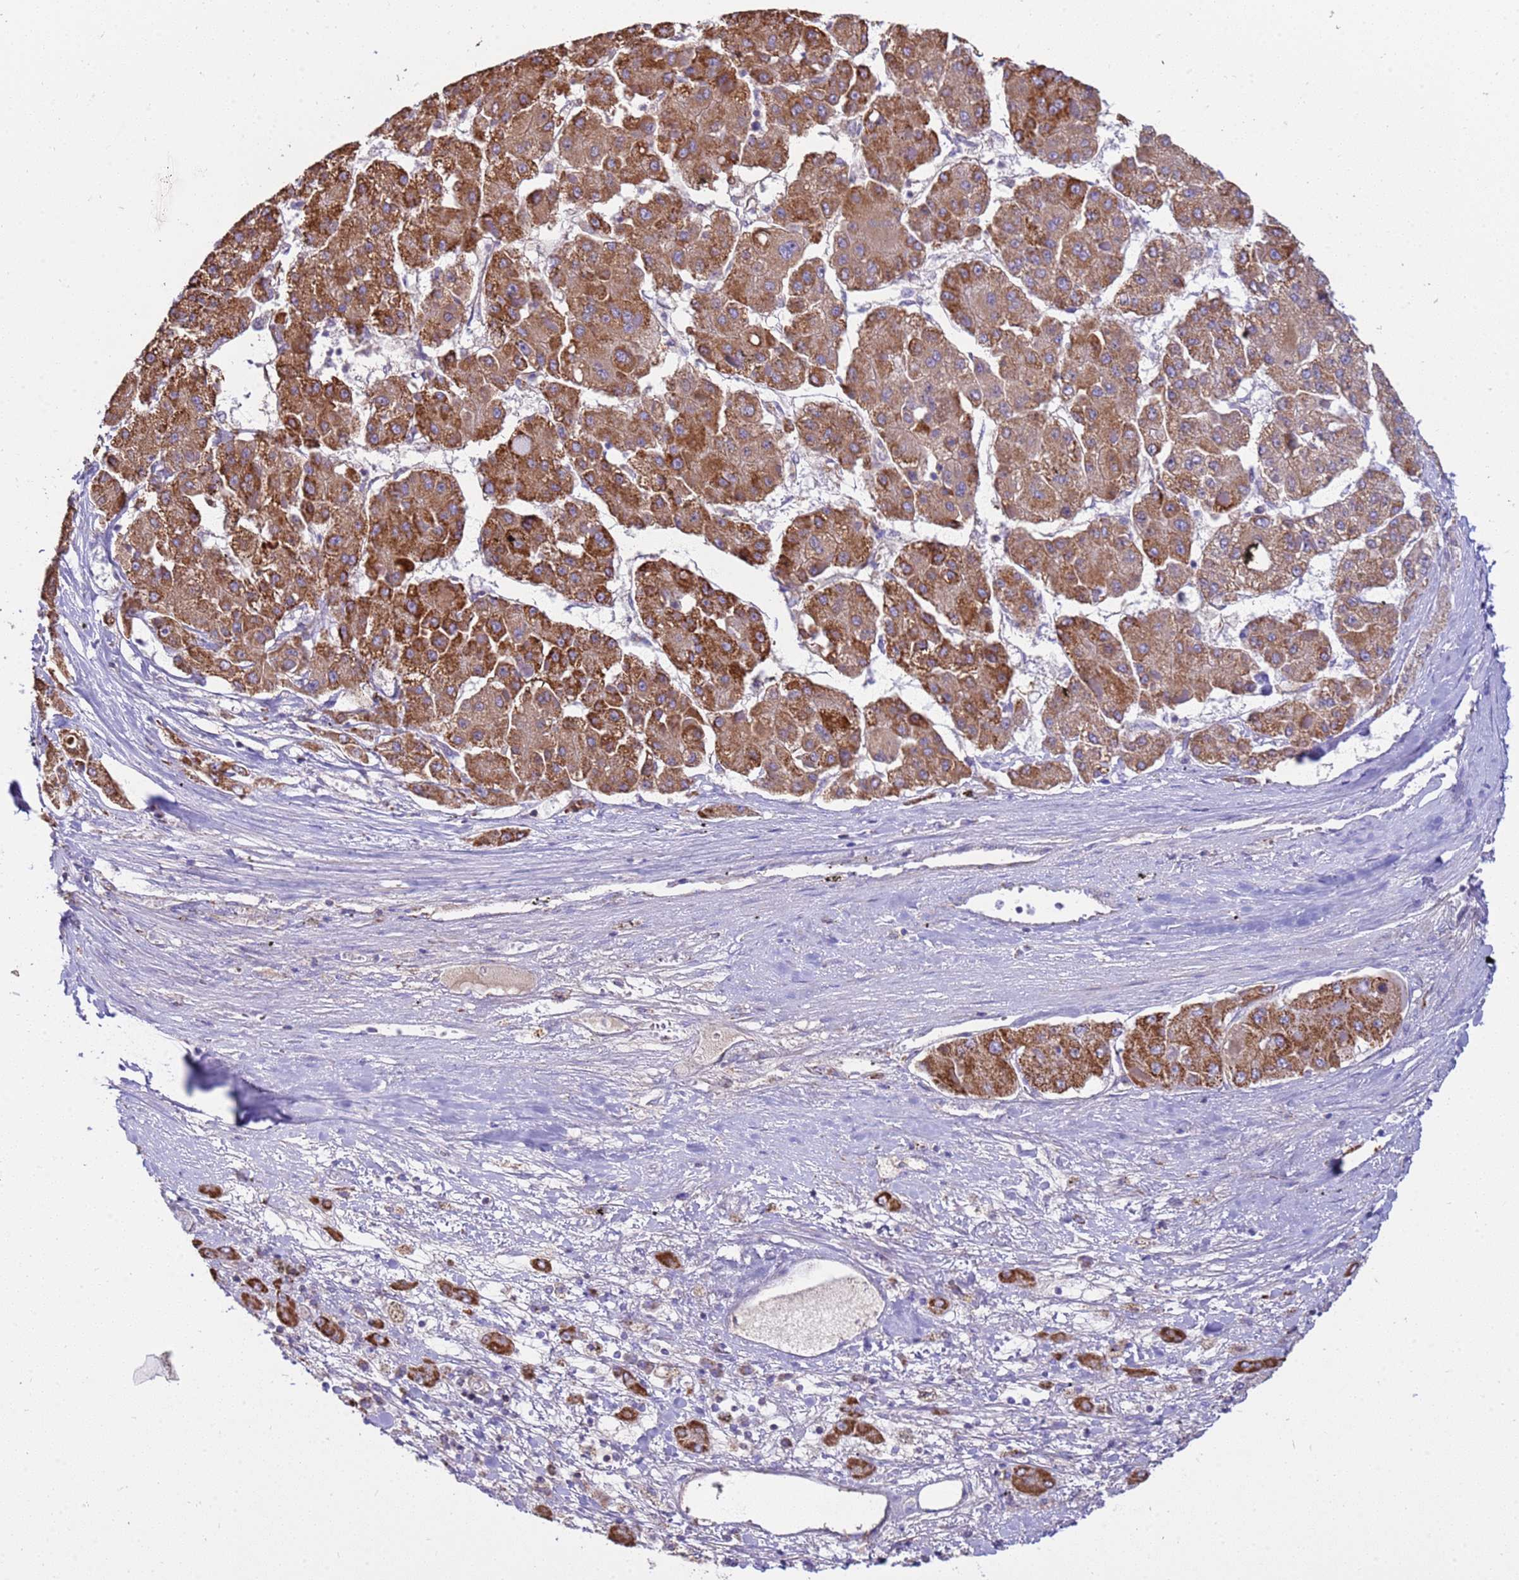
{"staining": {"intensity": "strong", "quantity": "25%-75%", "location": "cytoplasmic/membranous"}, "tissue": "liver cancer", "cell_type": "Tumor cells", "image_type": "cancer", "snomed": [{"axis": "morphology", "description": "Carcinoma, Hepatocellular, NOS"}, {"axis": "topography", "description": "Liver"}], "caption": "Liver cancer stained for a protein shows strong cytoplasmic/membranous positivity in tumor cells.", "gene": "RNF165", "patient": {"sex": "female", "age": 73}}